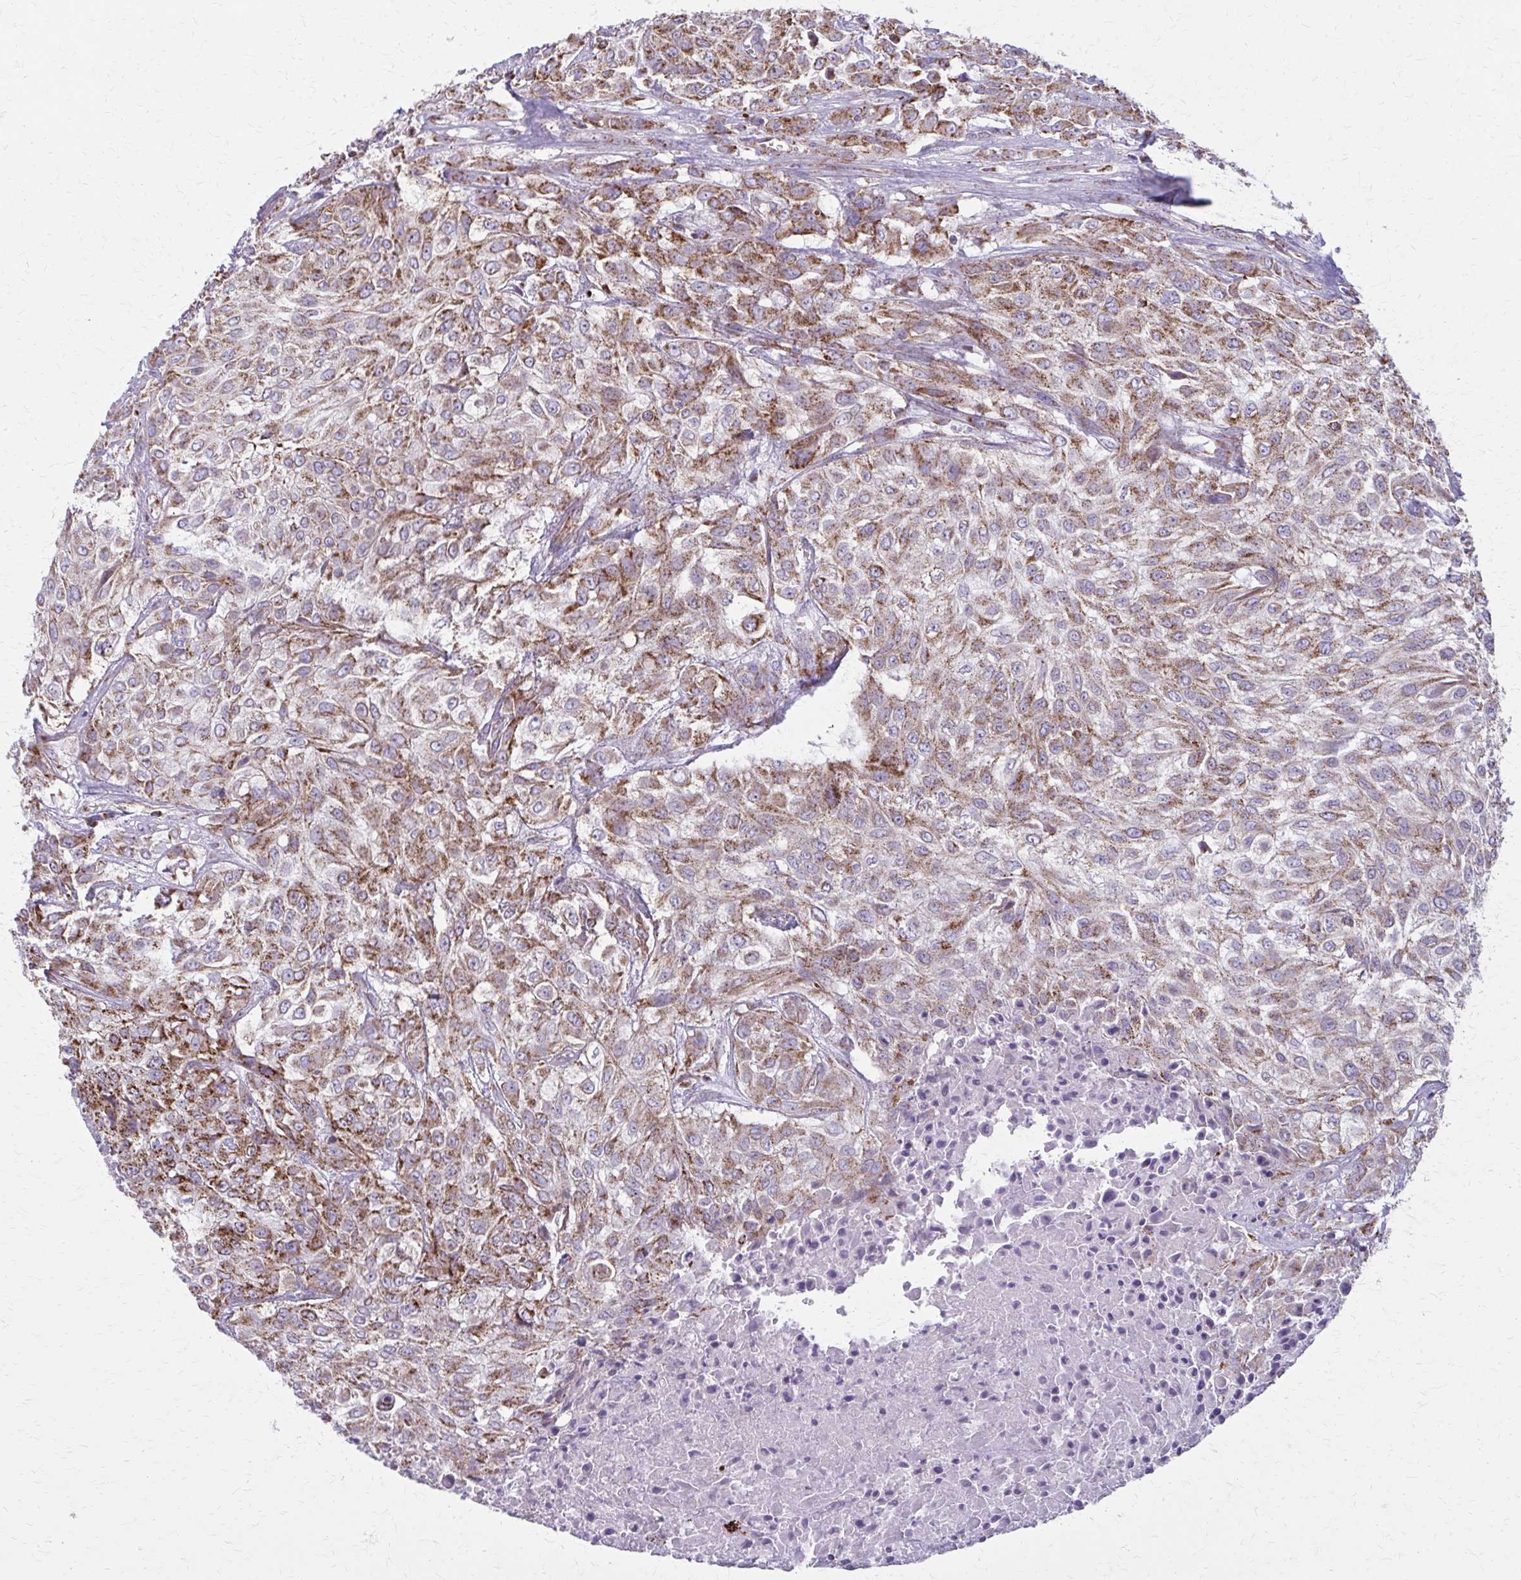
{"staining": {"intensity": "moderate", "quantity": ">75%", "location": "cytoplasmic/membranous"}, "tissue": "urothelial cancer", "cell_type": "Tumor cells", "image_type": "cancer", "snomed": [{"axis": "morphology", "description": "Urothelial carcinoma, High grade"}, {"axis": "topography", "description": "Urinary bladder"}], "caption": "There is medium levels of moderate cytoplasmic/membranous staining in tumor cells of high-grade urothelial carcinoma, as demonstrated by immunohistochemical staining (brown color).", "gene": "TVP23A", "patient": {"sex": "male", "age": 57}}